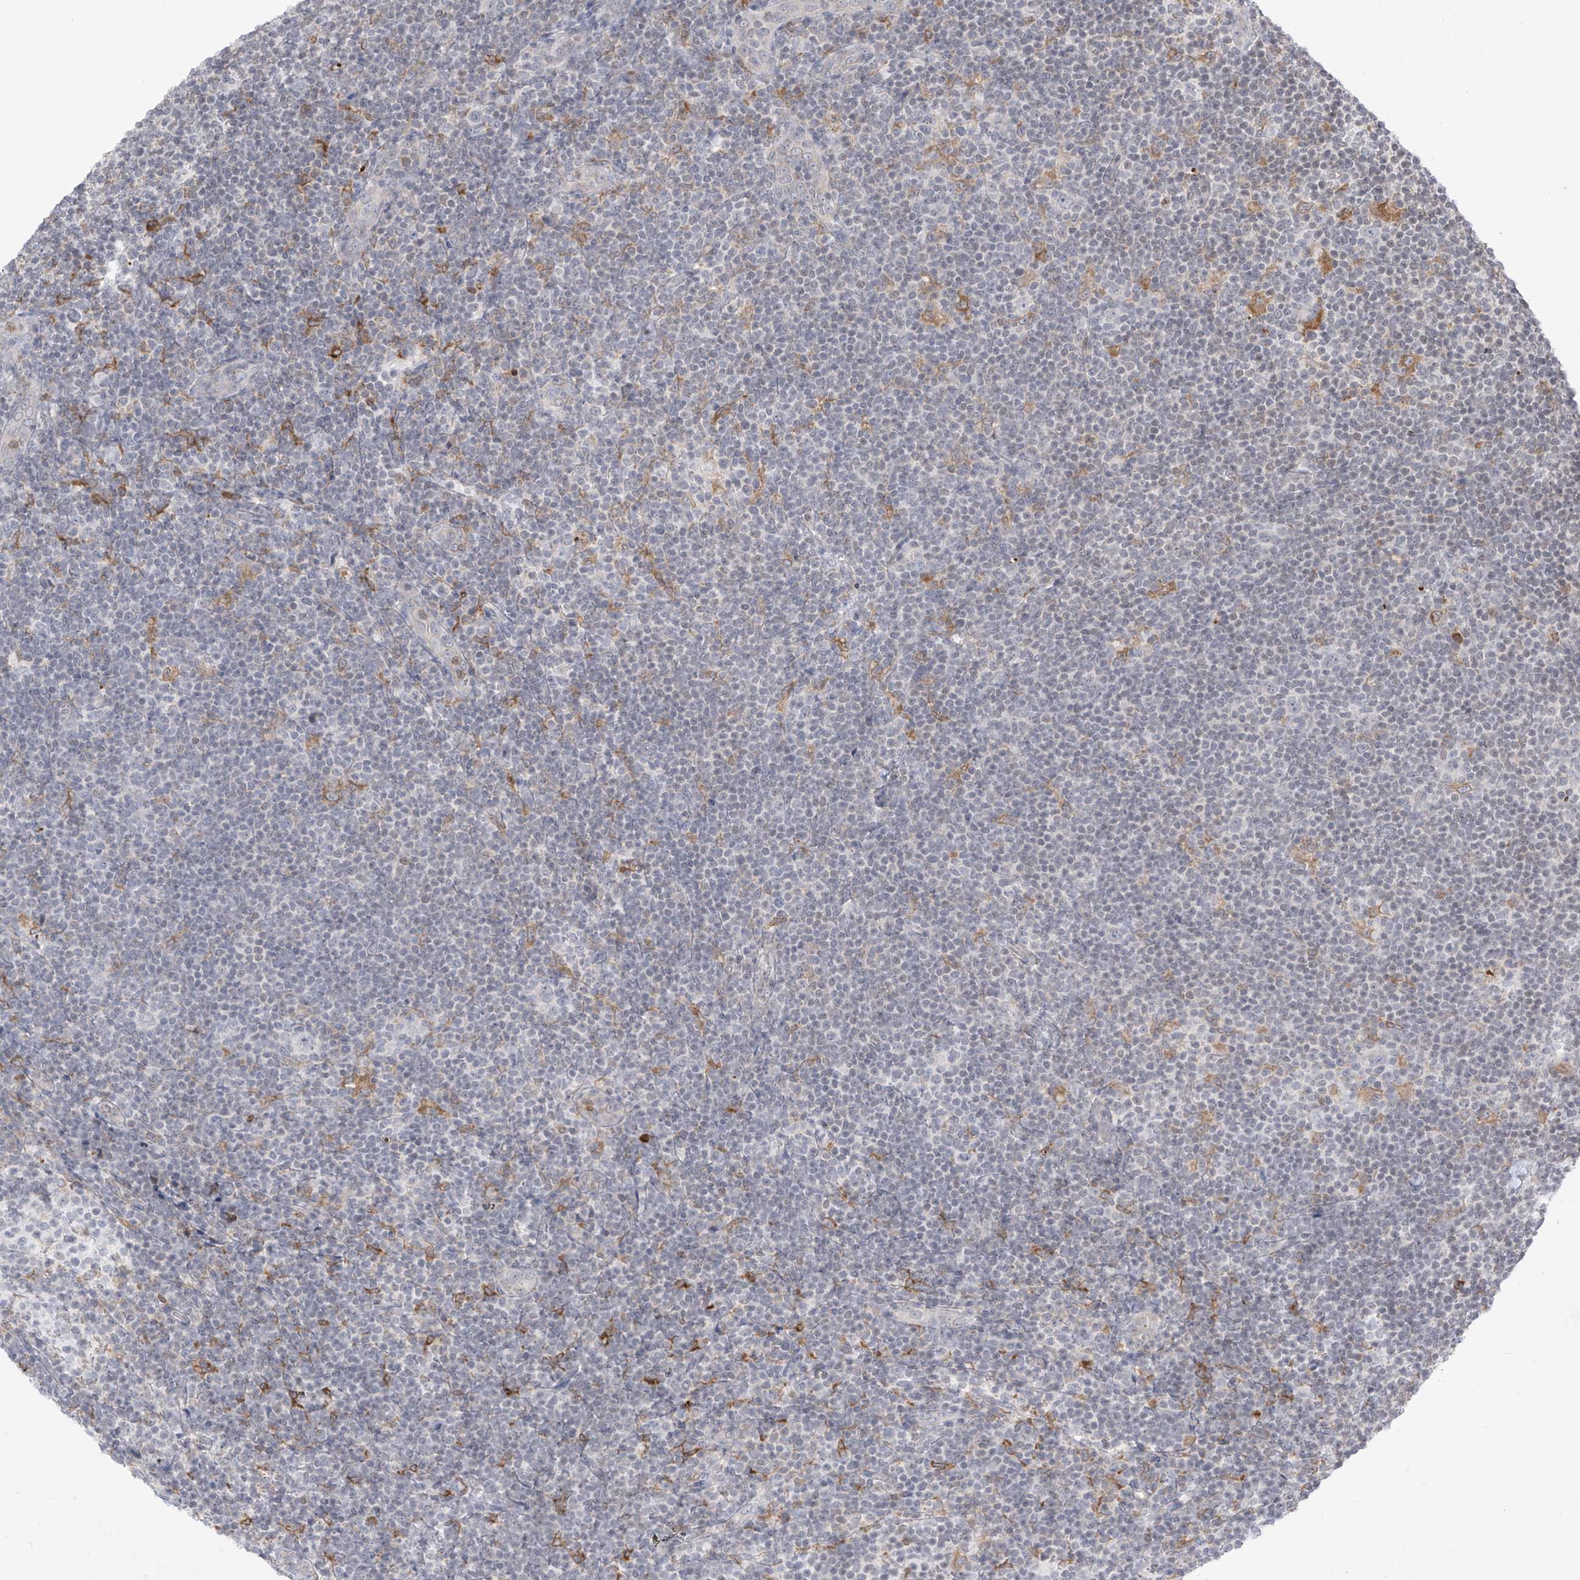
{"staining": {"intensity": "negative", "quantity": "none", "location": "none"}, "tissue": "lymphoma", "cell_type": "Tumor cells", "image_type": "cancer", "snomed": [{"axis": "morphology", "description": "Hodgkin's disease, NOS"}, {"axis": "topography", "description": "Lymph node"}], "caption": "A photomicrograph of lymphoma stained for a protein displays no brown staining in tumor cells. The staining is performed using DAB (3,3'-diaminobenzidine) brown chromogen with nuclei counter-stained in using hematoxylin.", "gene": "TBXAS1", "patient": {"sex": "female", "age": 57}}